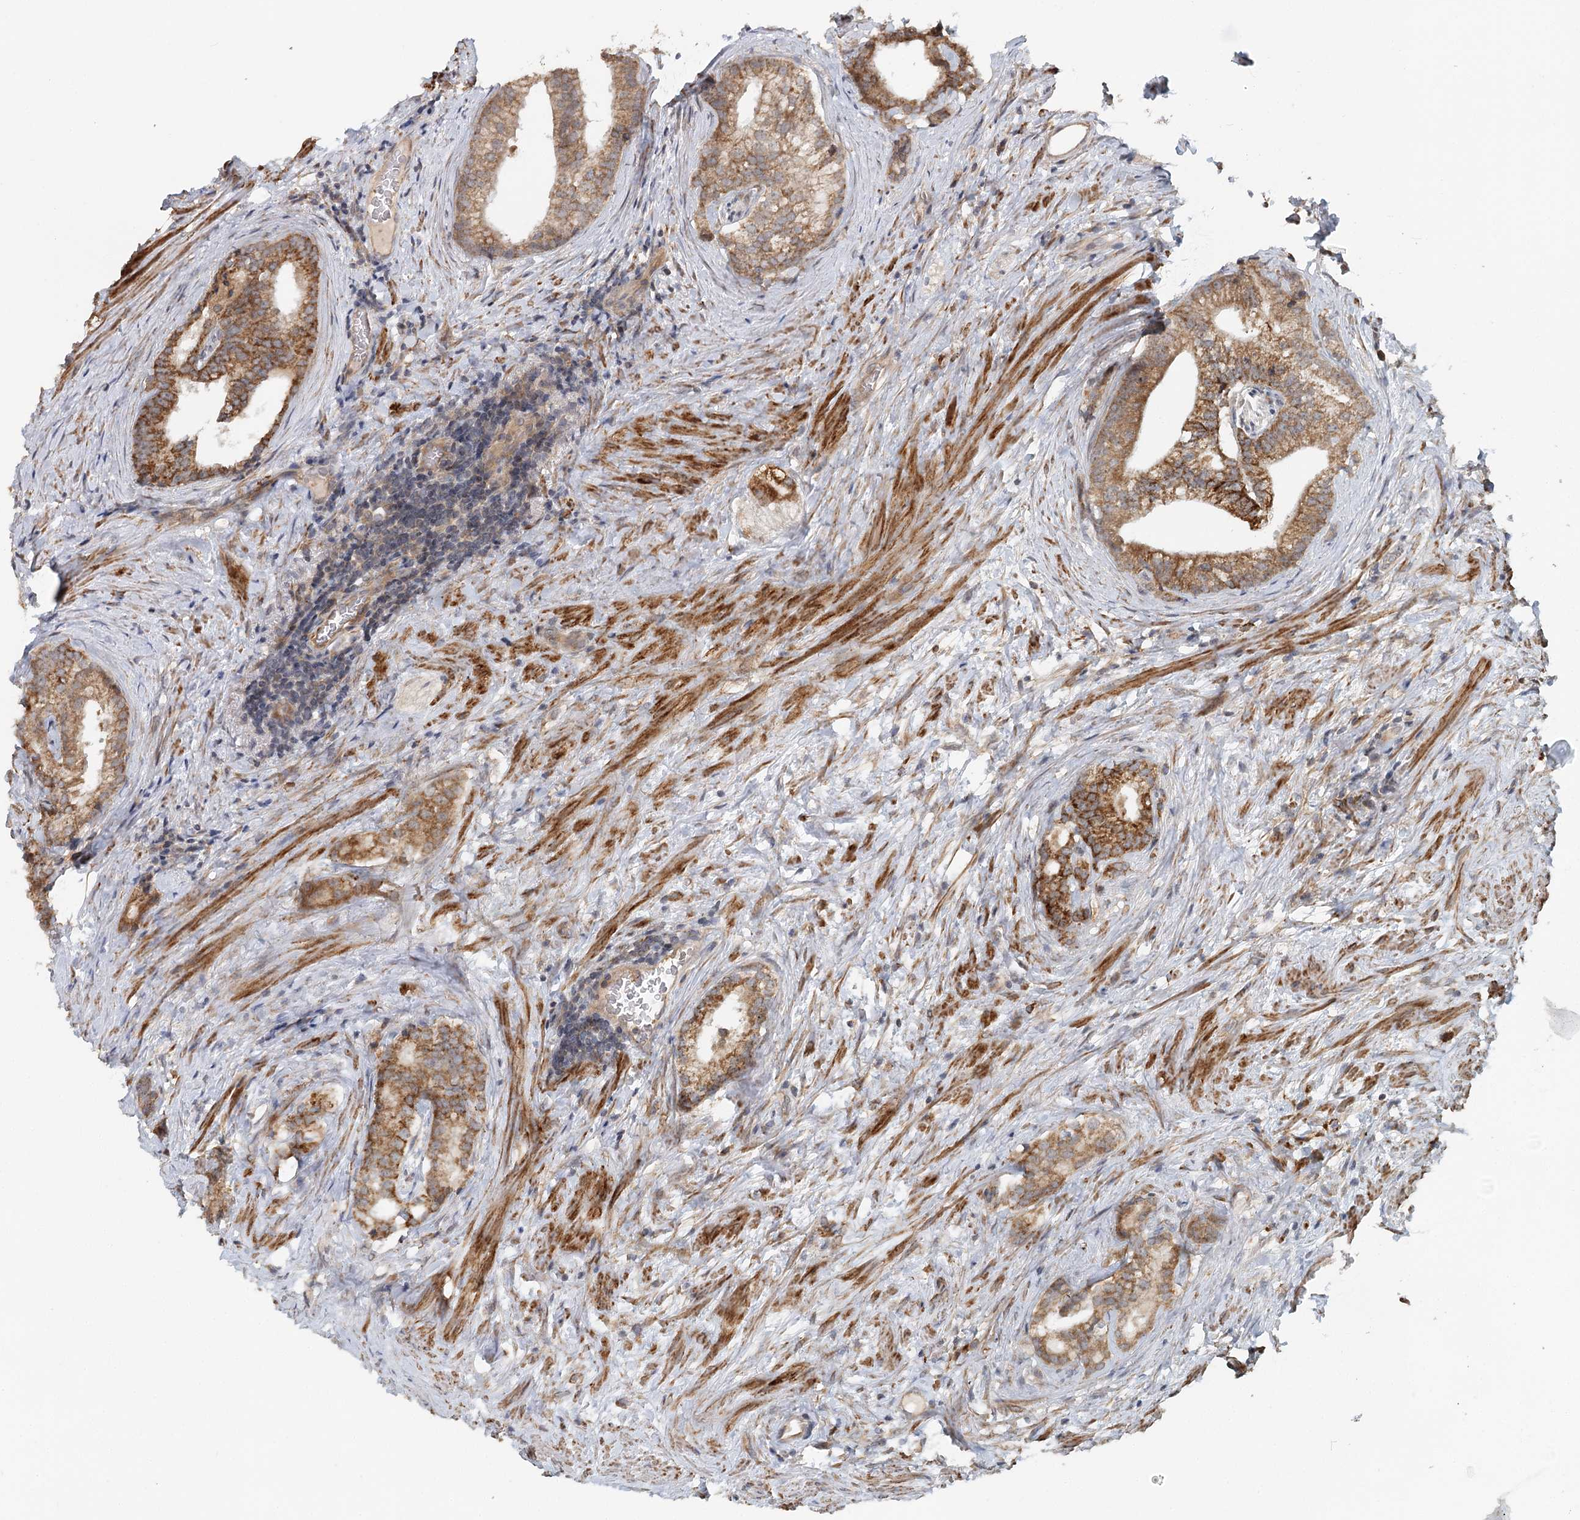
{"staining": {"intensity": "moderate", "quantity": ">75%", "location": "cytoplasmic/membranous"}, "tissue": "prostate cancer", "cell_type": "Tumor cells", "image_type": "cancer", "snomed": [{"axis": "morphology", "description": "Adenocarcinoma, Low grade"}, {"axis": "topography", "description": "Prostate"}], "caption": "Immunohistochemistry (DAB) staining of human low-grade adenocarcinoma (prostate) reveals moderate cytoplasmic/membranous protein positivity in approximately >75% of tumor cells.", "gene": "RNF111", "patient": {"sex": "male", "age": 71}}